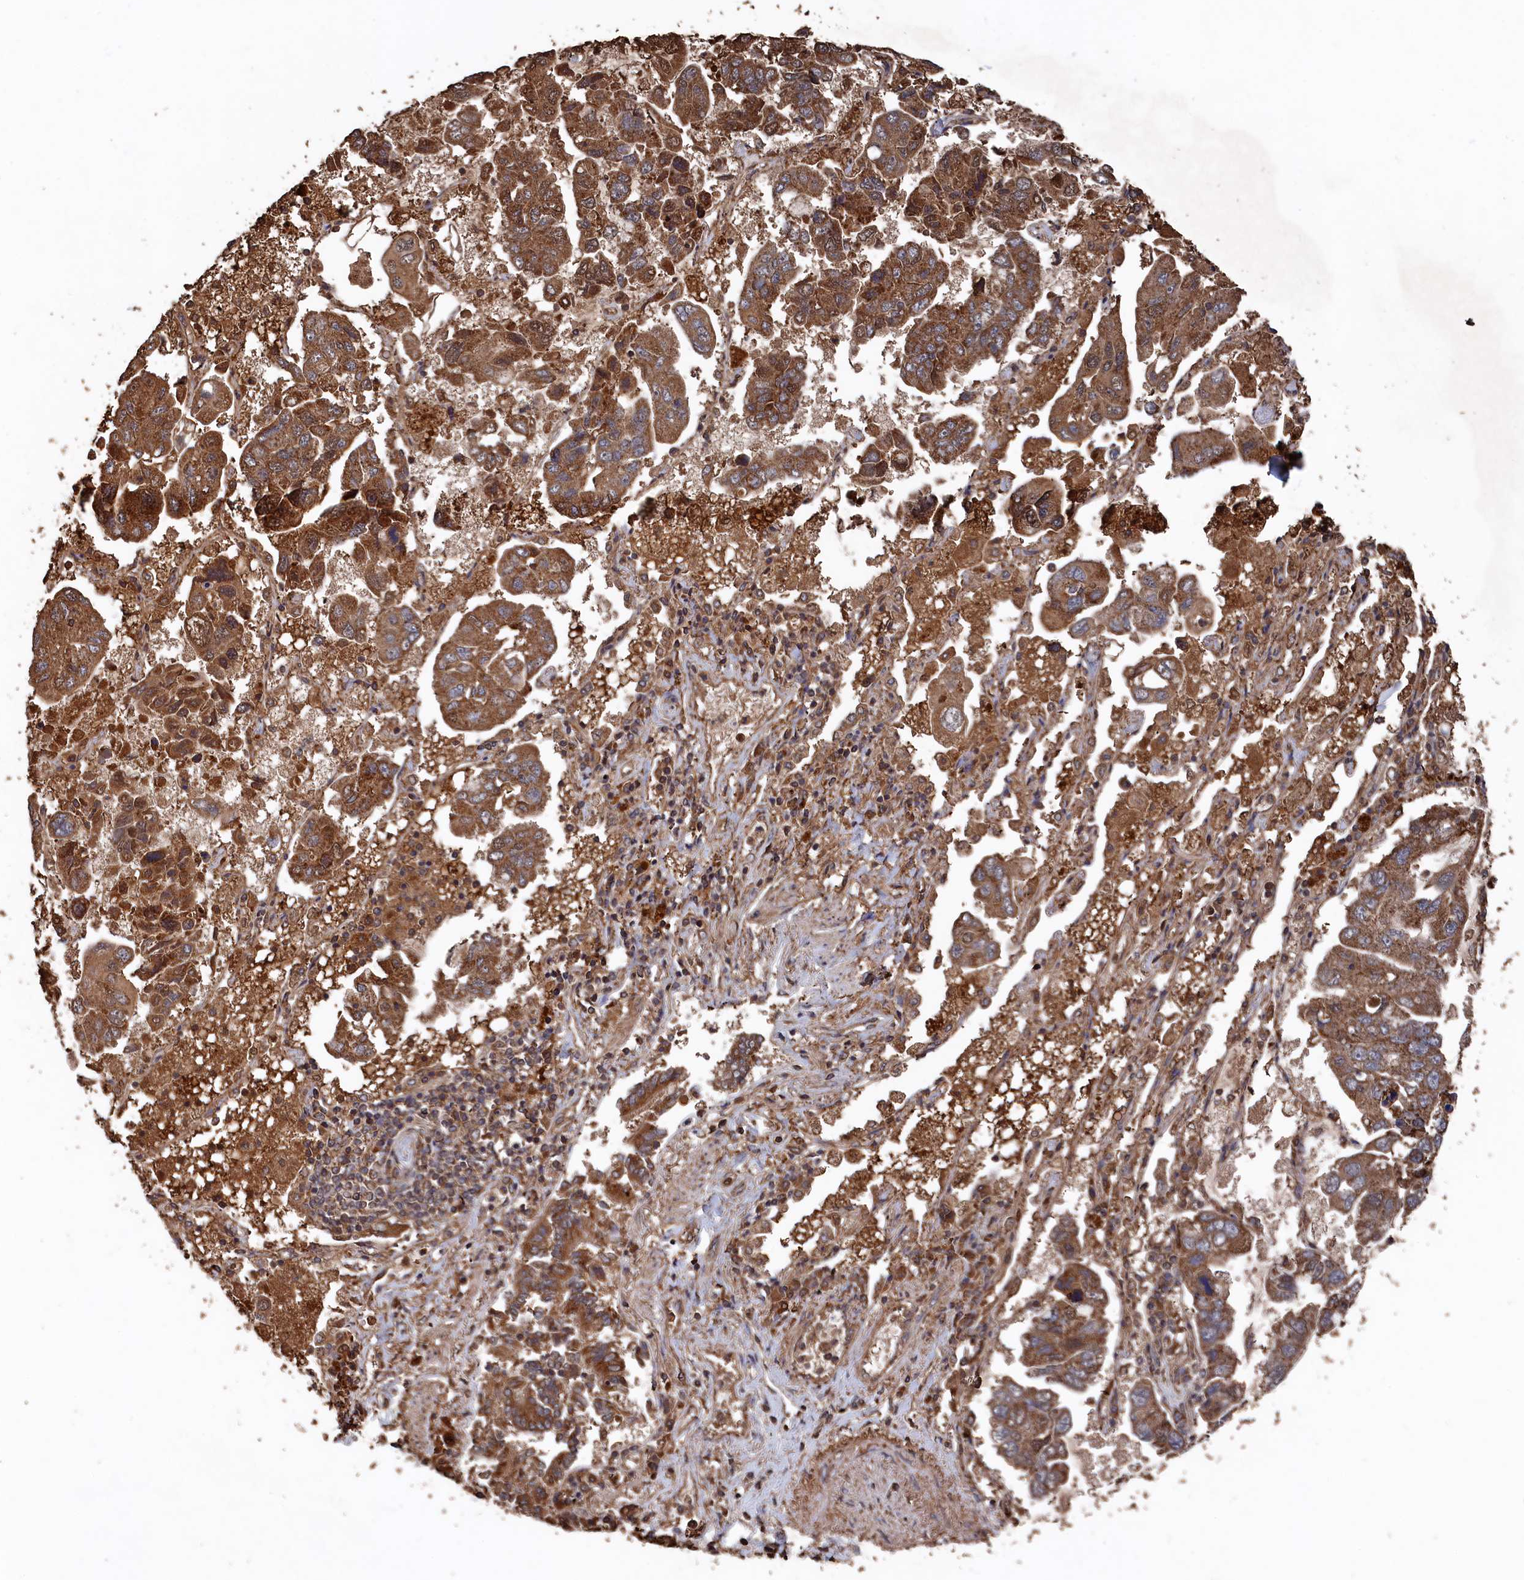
{"staining": {"intensity": "moderate", "quantity": ">75%", "location": "cytoplasmic/membranous"}, "tissue": "lung cancer", "cell_type": "Tumor cells", "image_type": "cancer", "snomed": [{"axis": "morphology", "description": "Adenocarcinoma, NOS"}, {"axis": "topography", "description": "Lung"}], "caption": "High-power microscopy captured an immunohistochemistry image of lung cancer, revealing moderate cytoplasmic/membranous staining in approximately >75% of tumor cells. (DAB IHC with brightfield microscopy, high magnification).", "gene": "SNX33", "patient": {"sex": "male", "age": 64}}